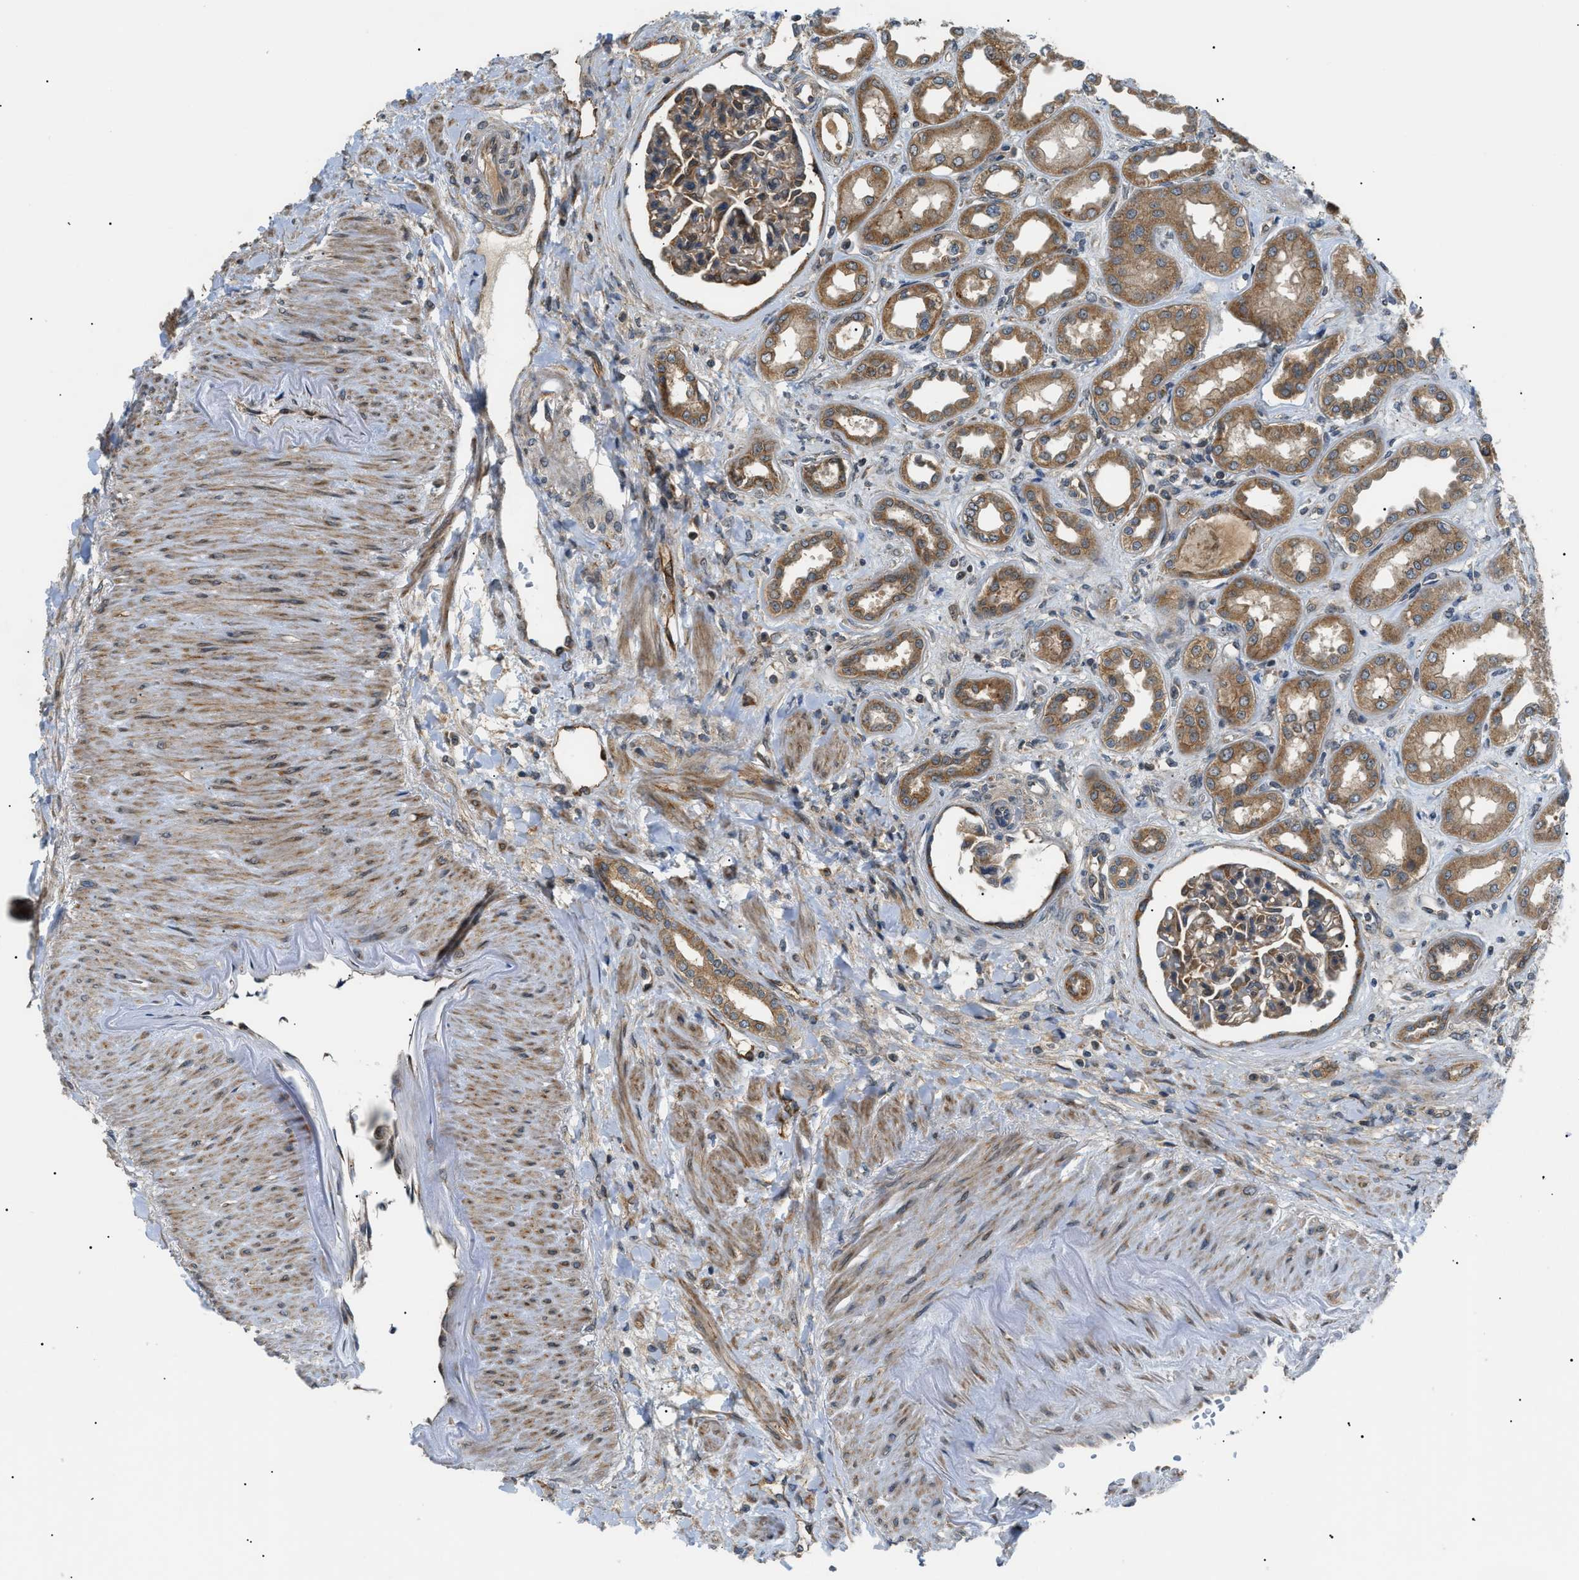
{"staining": {"intensity": "weak", "quantity": ">75%", "location": "cytoplasmic/membranous"}, "tissue": "kidney", "cell_type": "Cells in glomeruli", "image_type": "normal", "snomed": [{"axis": "morphology", "description": "Normal tissue, NOS"}, {"axis": "topography", "description": "Kidney"}], "caption": "Protein expression analysis of benign human kidney reveals weak cytoplasmic/membranous staining in about >75% of cells in glomeruli. The staining was performed using DAB (3,3'-diaminobenzidine), with brown indicating positive protein expression. Nuclei are stained blue with hematoxylin.", "gene": "SRPK1", "patient": {"sex": "male", "age": 59}}